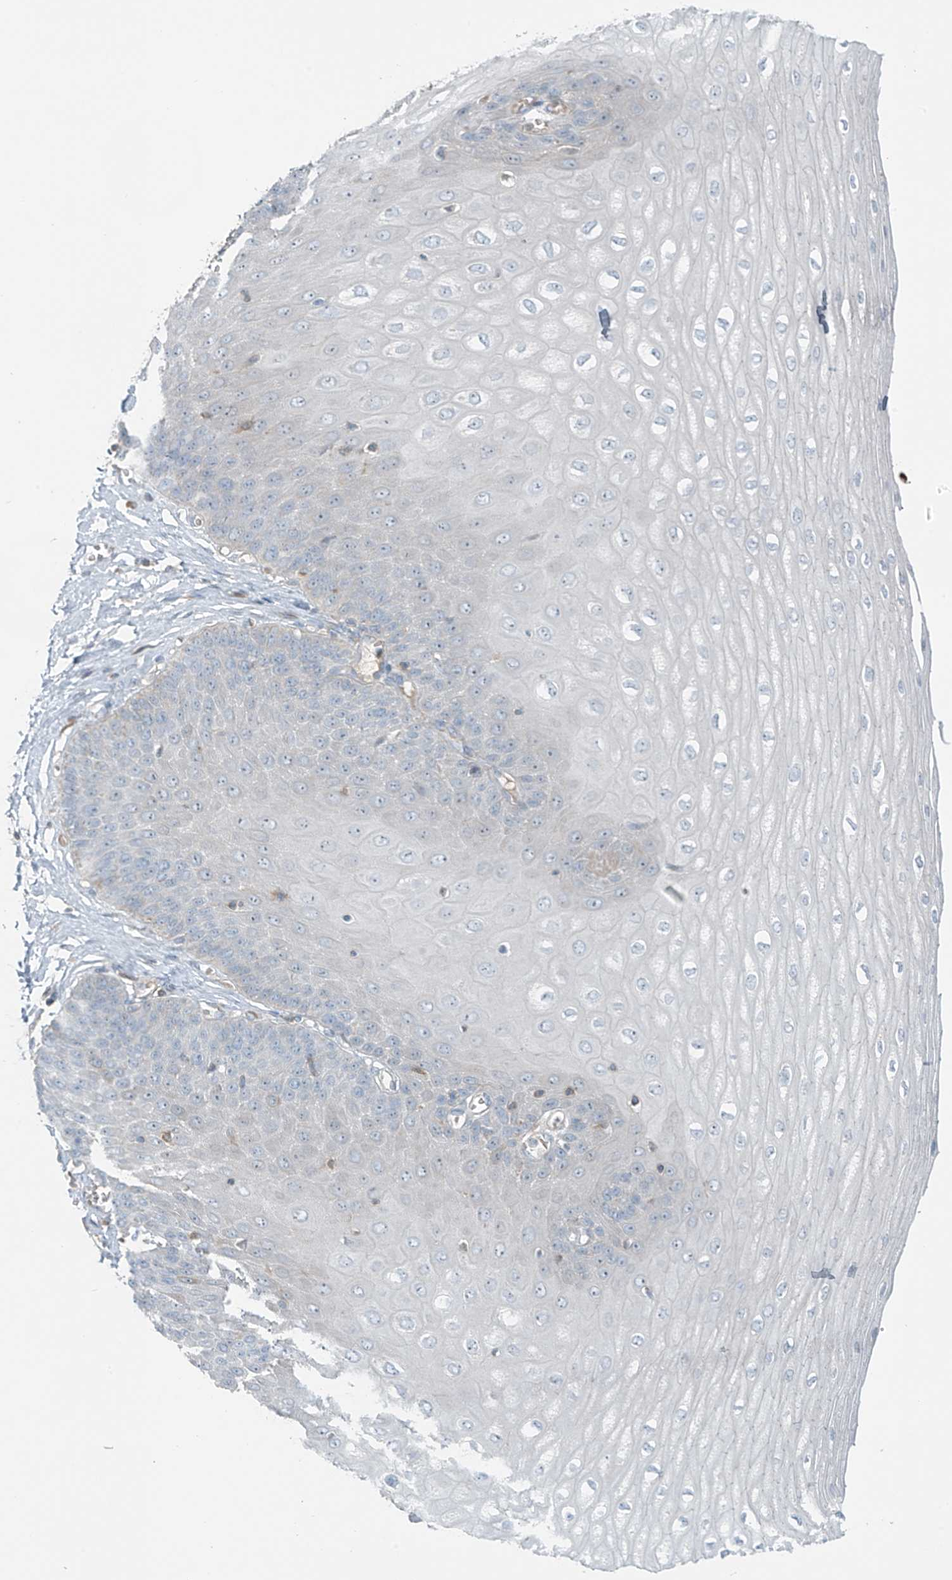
{"staining": {"intensity": "negative", "quantity": "none", "location": "none"}, "tissue": "esophagus", "cell_type": "Squamous epithelial cells", "image_type": "normal", "snomed": [{"axis": "morphology", "description": "Normal tissue, NOS"}, {"axis": "topography", "description": "Esophagus"}], "caption": "Protein analysis of benign esophagus shows no significant expression in squamous epithelial cells. The staining was performed using DAB to visualize the protein expression in brown, while the nuclei were stained in blue with hematoxylin (Magnification: 20x).", "gene": "FAM131C", "patient": {"sex": "male", "age": 60}}